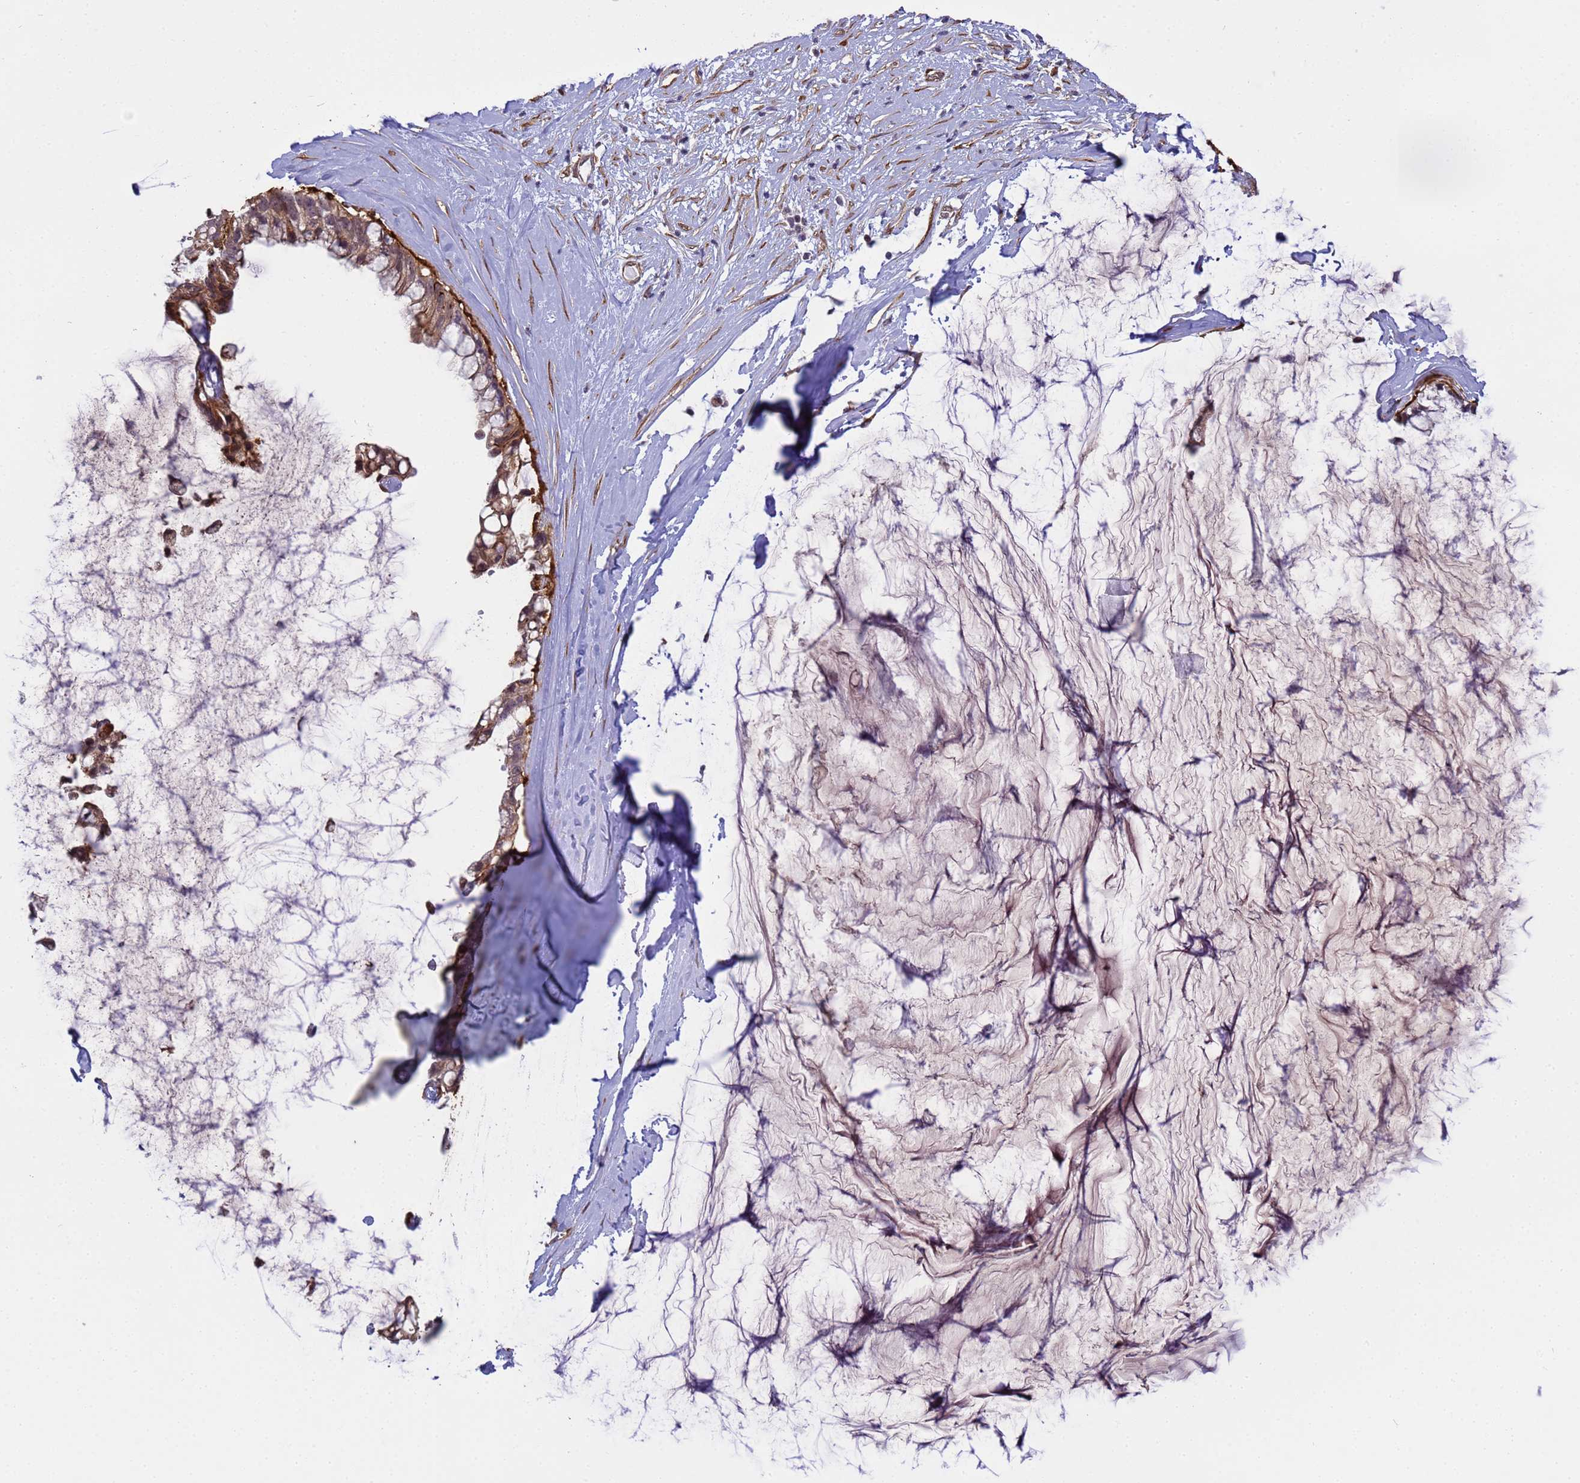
{"staining": {"intensity": "moderate", "quantity": ">75%", "location": "cytoplasmic/membranous"}, "tissue": "ovarian cancer", "cell_type": "Tumor cells", "image_type": "cancer", "snomed": [{"axis": "morphology", "description": "Cystadenocarcinoma, mucinous, NOS"}, {"axis": "topography", "description": "Ovary"}], "caption": "Tumor cells display moderate cytoplasmic/membranous positivity in about >75% of cells in mucinous cystadenocarcinoma (ovarian).", "gene": "ITGB4", "patient": {"sex": "female", "age": 39}}